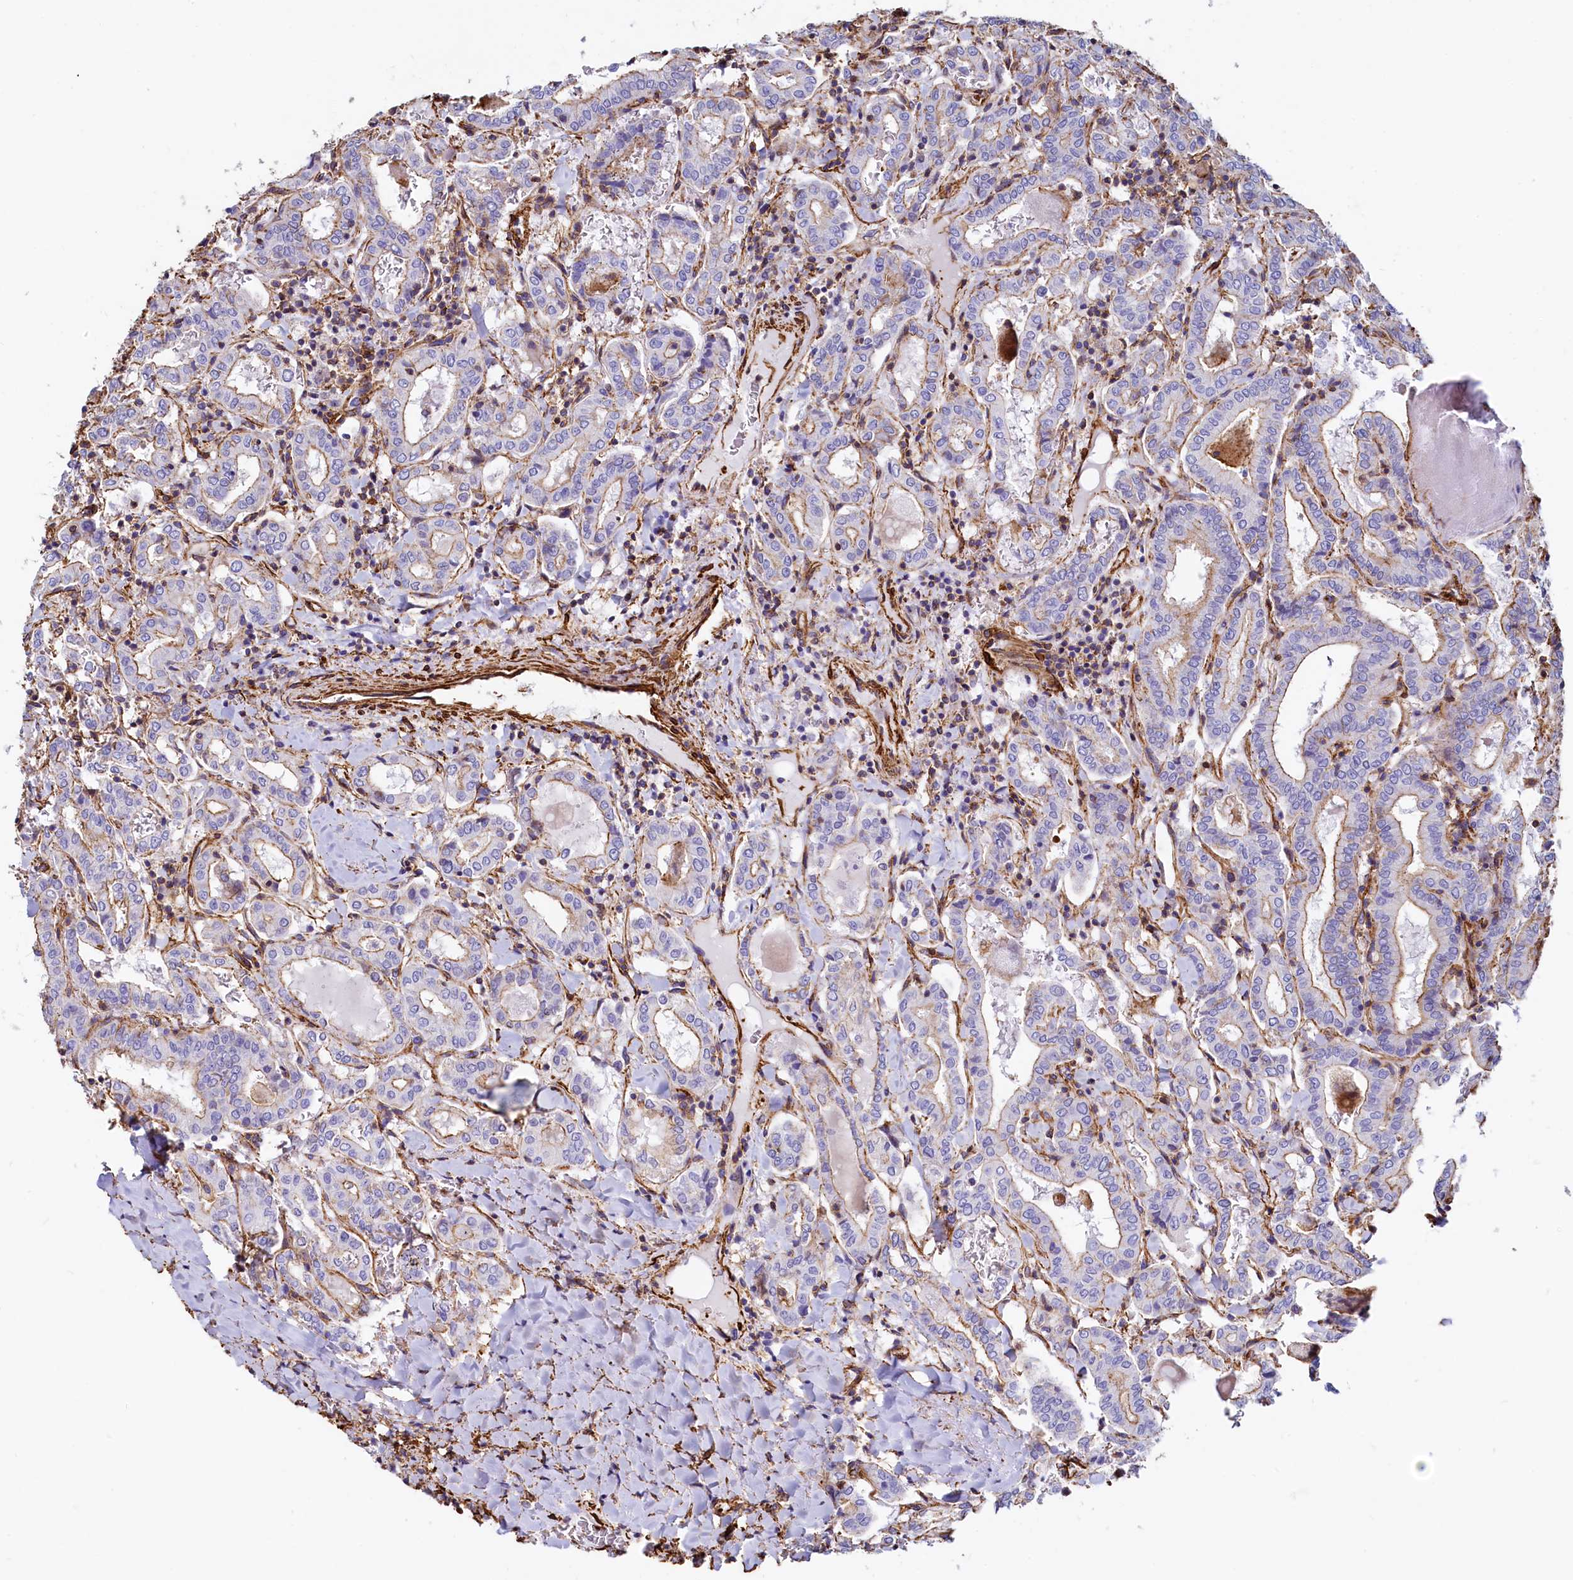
{"staining": {"intensity": "moderate", "quantity": "25%-75%", "location": "cytoplasmic/membranous"}, "tissue": "thyroid cancer", "cell_type": "Tumor cells", "image_type": "cancer", "snomed": [{"axis": "morphology", "description": "Papillary adenocarcinoma, NOS"}, {"axis": "topography", "description": "Thyroid gland"}], "caption": "Immunohistochemical staining of papillary adenocarcinoma (thyroid) exhibits medium levels of moderate cytoplasmic/membranous protein positivity in about 25%-75% of tumor cells.", "gene": "THBS1", "patient": {"sex": "female", "age": 72}}